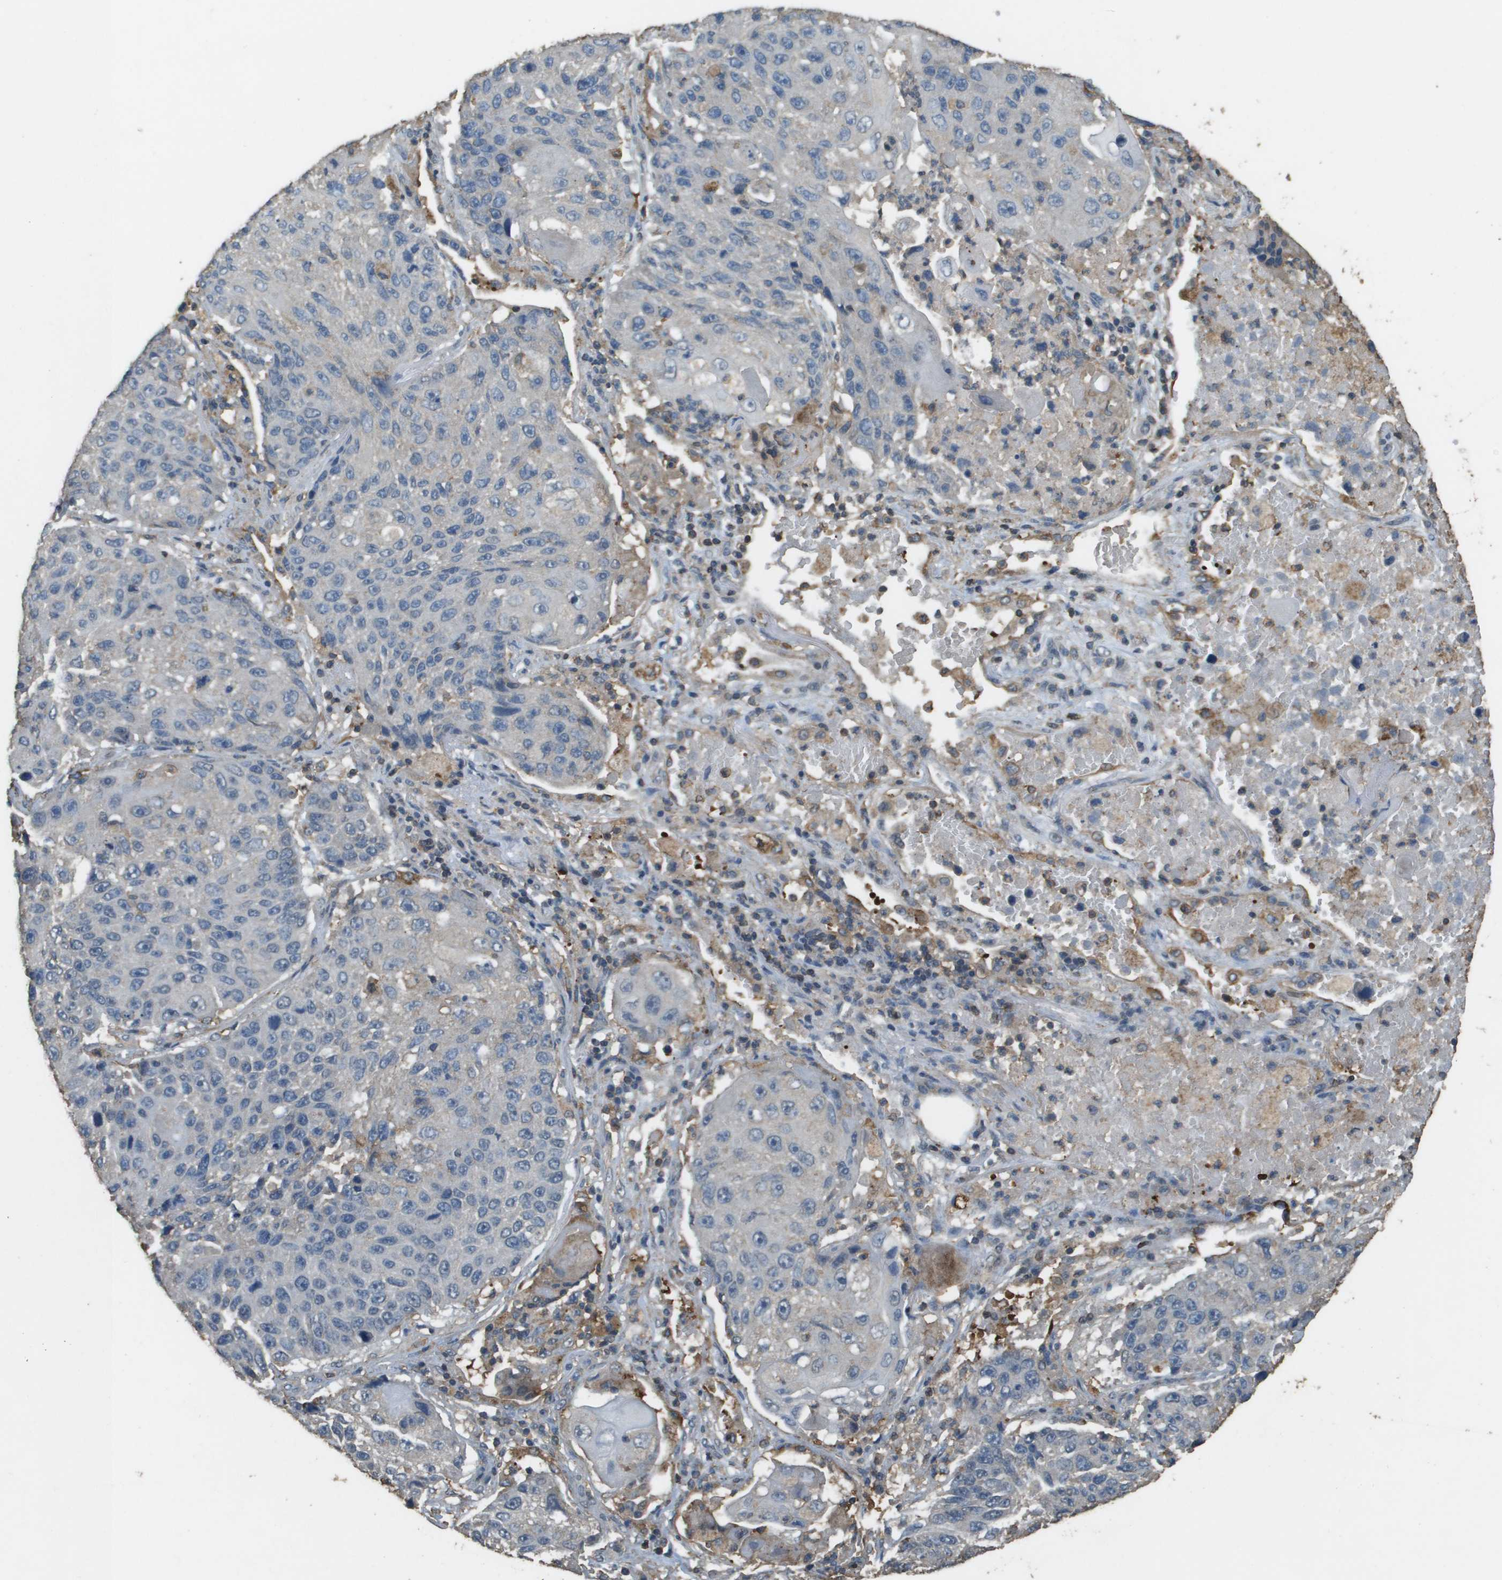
{"staining": {"intensity": "negative", "quantity": "none", "location": "none"}, "tissue": "lung cancer", "cell_type": "Tumor cells", "image_type": "cancer", "snomed": [{"axis": "morphology", "description": "Squamous cell carcinoma, NOS"}, {"axis": "topography", "description": "Lung"}], "caption": "Tumor cells are negative for protein expression in human lung cancer (squamous cell carcinoma).", "gene": "MS4A7", "patient": {"sex": "male", "age": 61}}